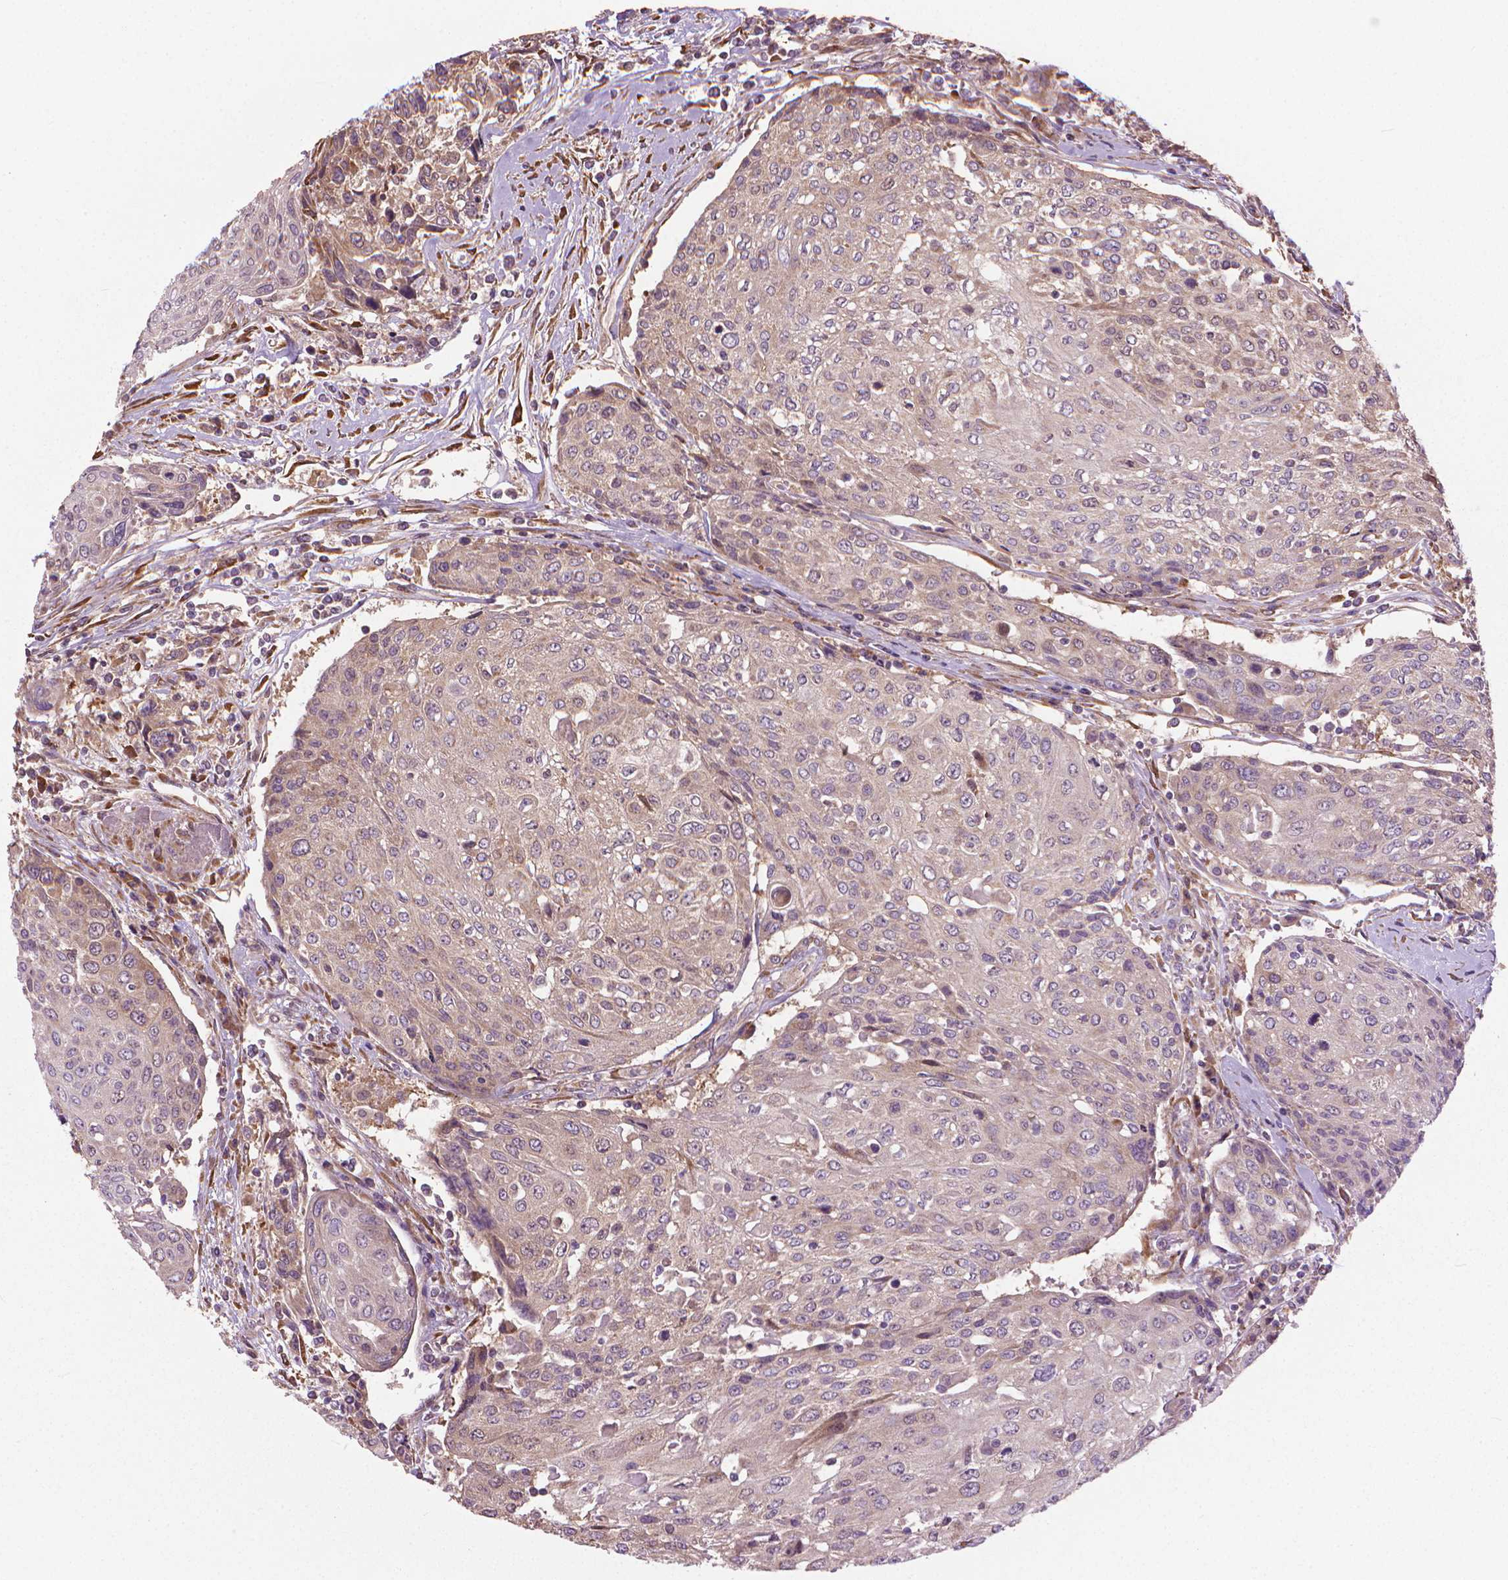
{"staining": {"intensity": "weak", "quantity": "<25%", "location": "cytoplasmic/membranous"}, "tissue": "urothelial cancer", "cell_type": "Tumor cells", "image_type": "cancer", "snomed": [{"axis": "morphology", "description": "Urothelial carcinoma, High grade"}, {"axis": "topography", "description": "Urinary bladder"}], "caption": "This is an immunohistochemistry photomicrograph of human urothelial carcinoma (high-grade). There is no positivity in tumor cells.", "gene": "NUDT1", "patient": {"sex": "female", "age": 70}}